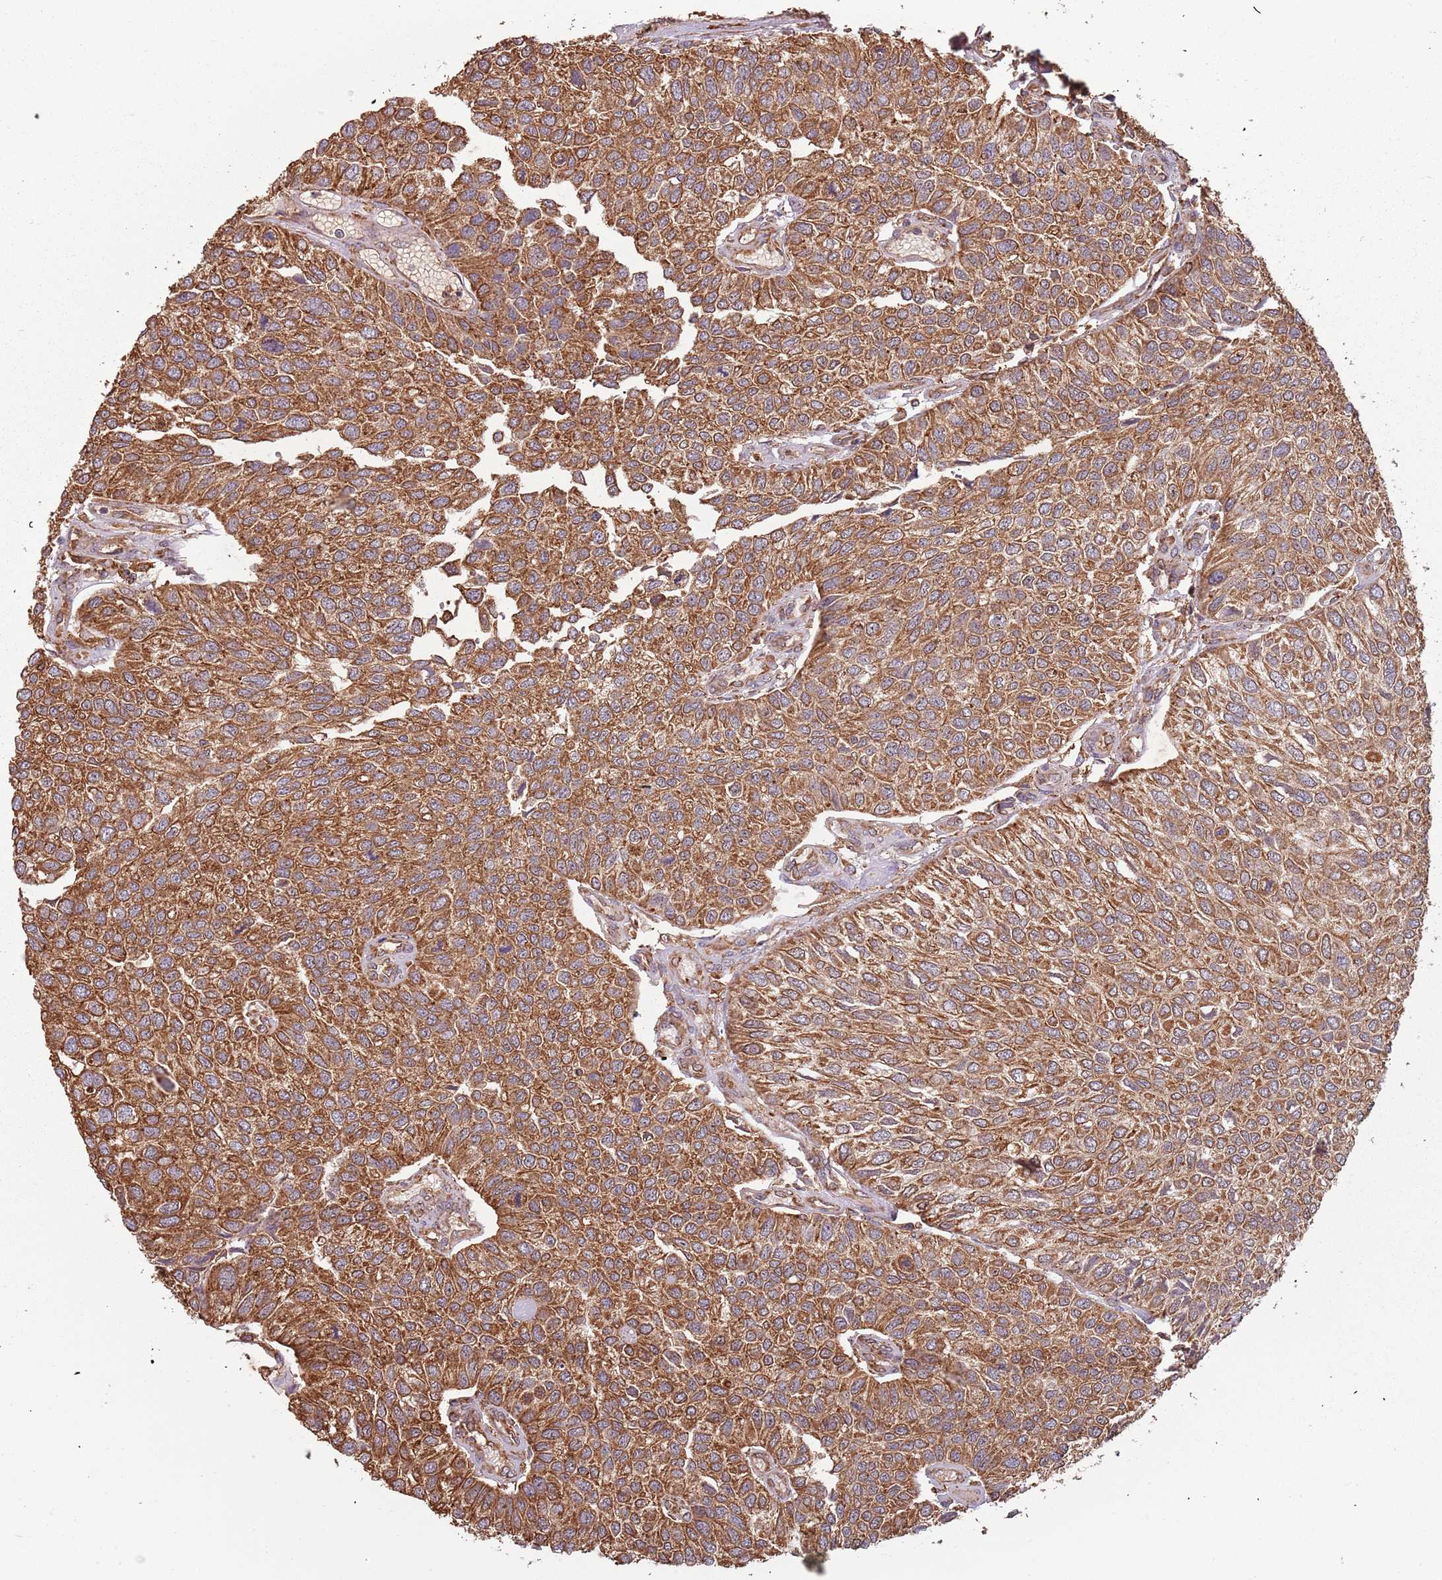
{"staining": {"intensity": "moderate", "quantity": ">75%", "location": "cytoplasmic/membranous"}, "tissue": "urothelial cancer", "cell_type": "Tumor cells", "image_type": "cancer", "snomed": [{"axis": "morphology", "description": "Urothelial carcinoma, NOS"}, {"axis": "topography", "description": "Urinary bladder"}], "caption": "Urothelial cancer stained with a protein marker exhibits moderate staining in tumor cells.", "gene": "ATOSB", "patient": {"sex": "male", "age": 55}}